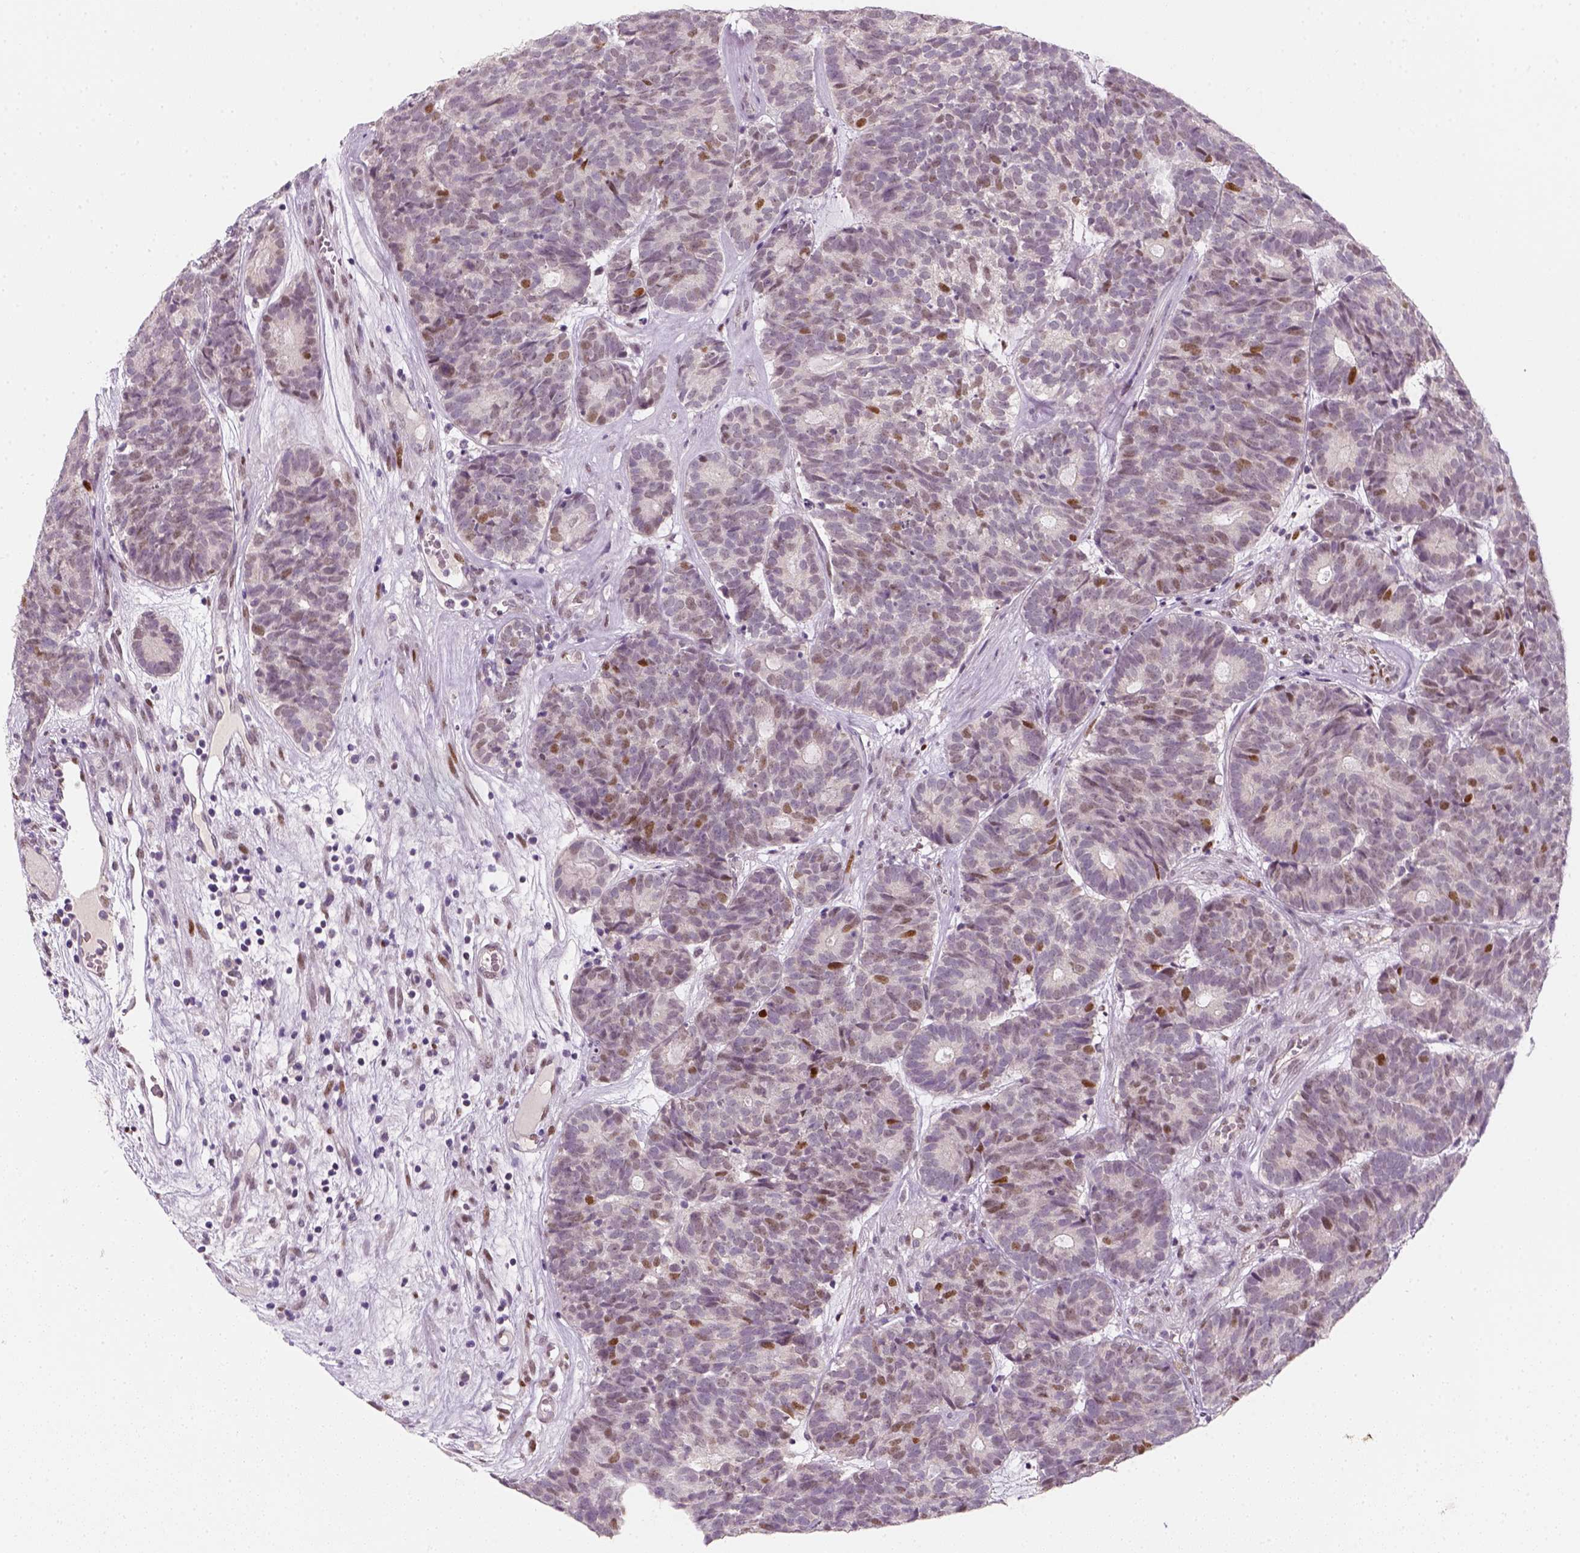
{"staining": {"intensity": "moderate", "quantity": "<25%", "location": "nuclear"}, "tissue": "head and neck cancer", "cell_type": "Tumor cells", "image_type": "cancer", "snomed": [{"axis": "morphology", "description": "Adenocarcinoma, NOS"}, {"axis": "topography", "description": "Head-Neck"}], "caption": "This is an image of immunohistochemistry staining of head and neck cancer, which shows moderate expression in the nuclear of tumor cells.", "gene": "TP53", "patient": {"sex": "female", "age": 81}}